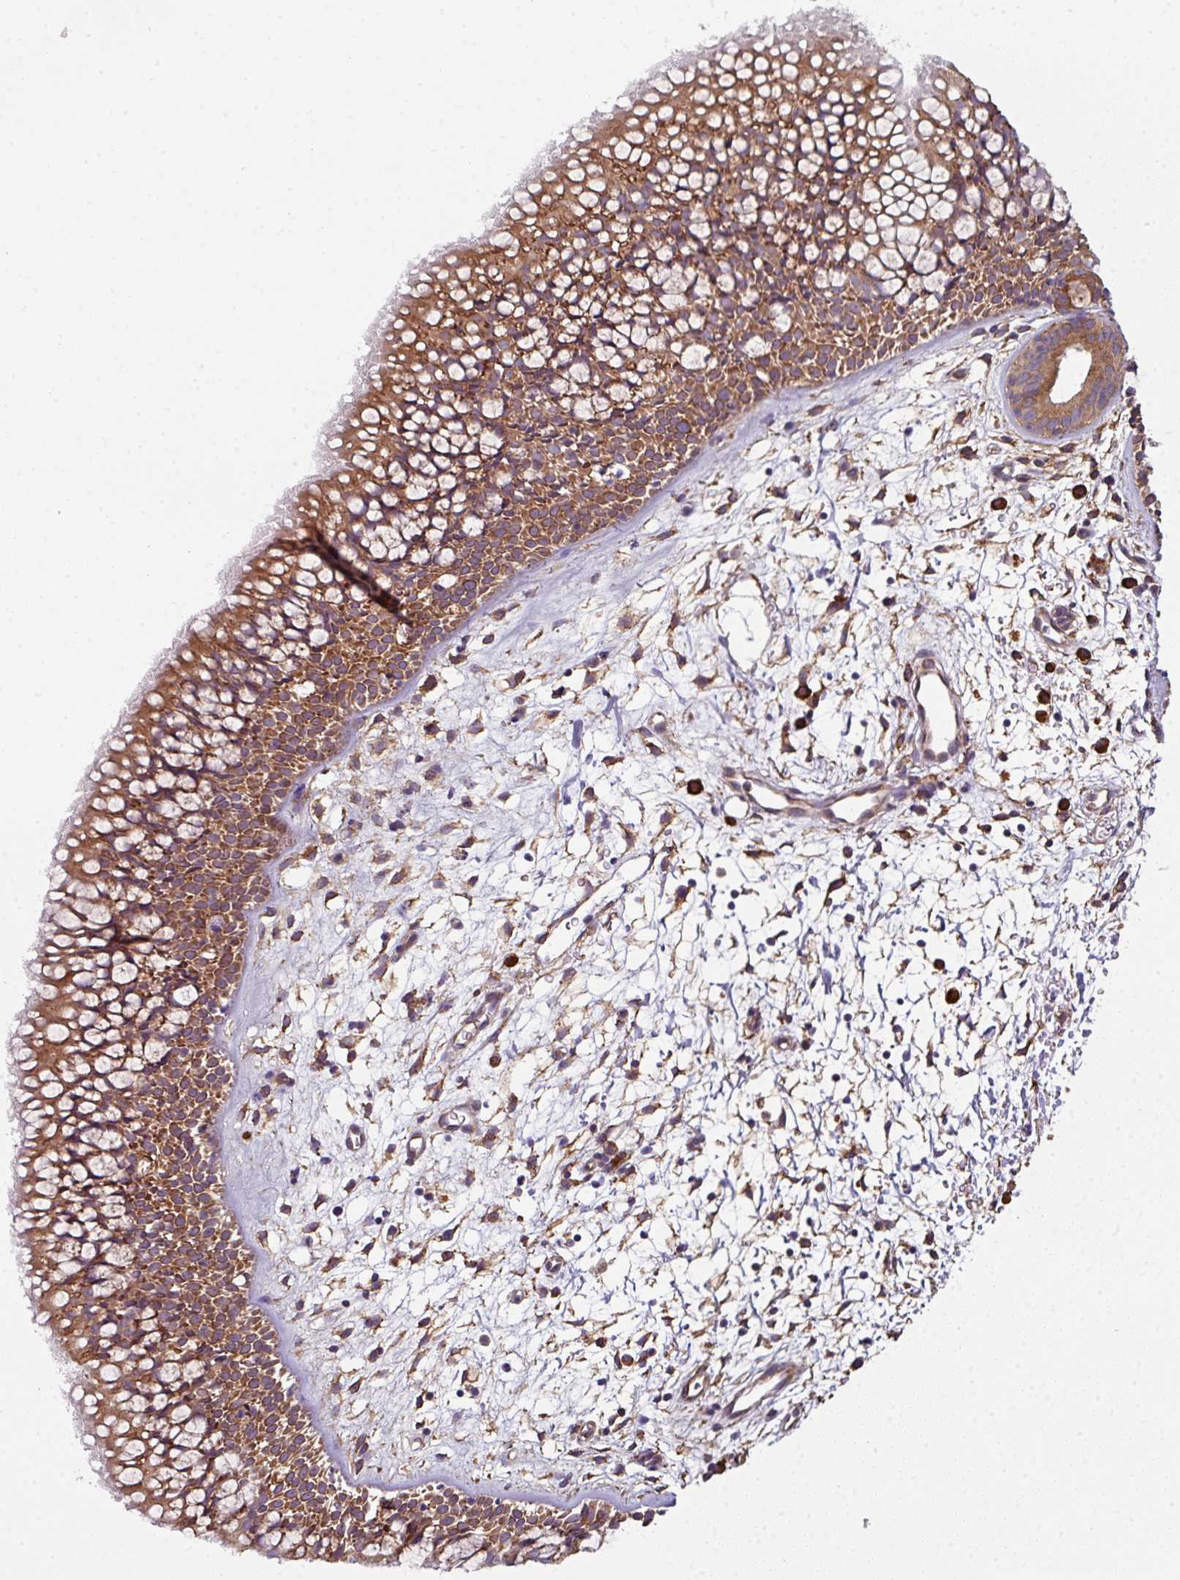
{"staining": {"intensity": "moderate", "quantity": ">75%", "location": "cytoplasmic/membranous"}, "tissue": "nasopharynx", "cell_type": "Respiratory epithelial cells", "image_type": "normal", "snomed": [{"axis": "morphology", "description": "Normal tissue, NOS"}, {"axis": "topography", "description": "Nasopharynx"}], "caption": "Immunohistochemical staining of benign nasopharynx displays medium levels of moderate cytoplasmic/membranous positivity in approximately >75% of respiratory epithelial cells.", "gene": "FAT4", "patient": {"sex": "male", "age": 65}}